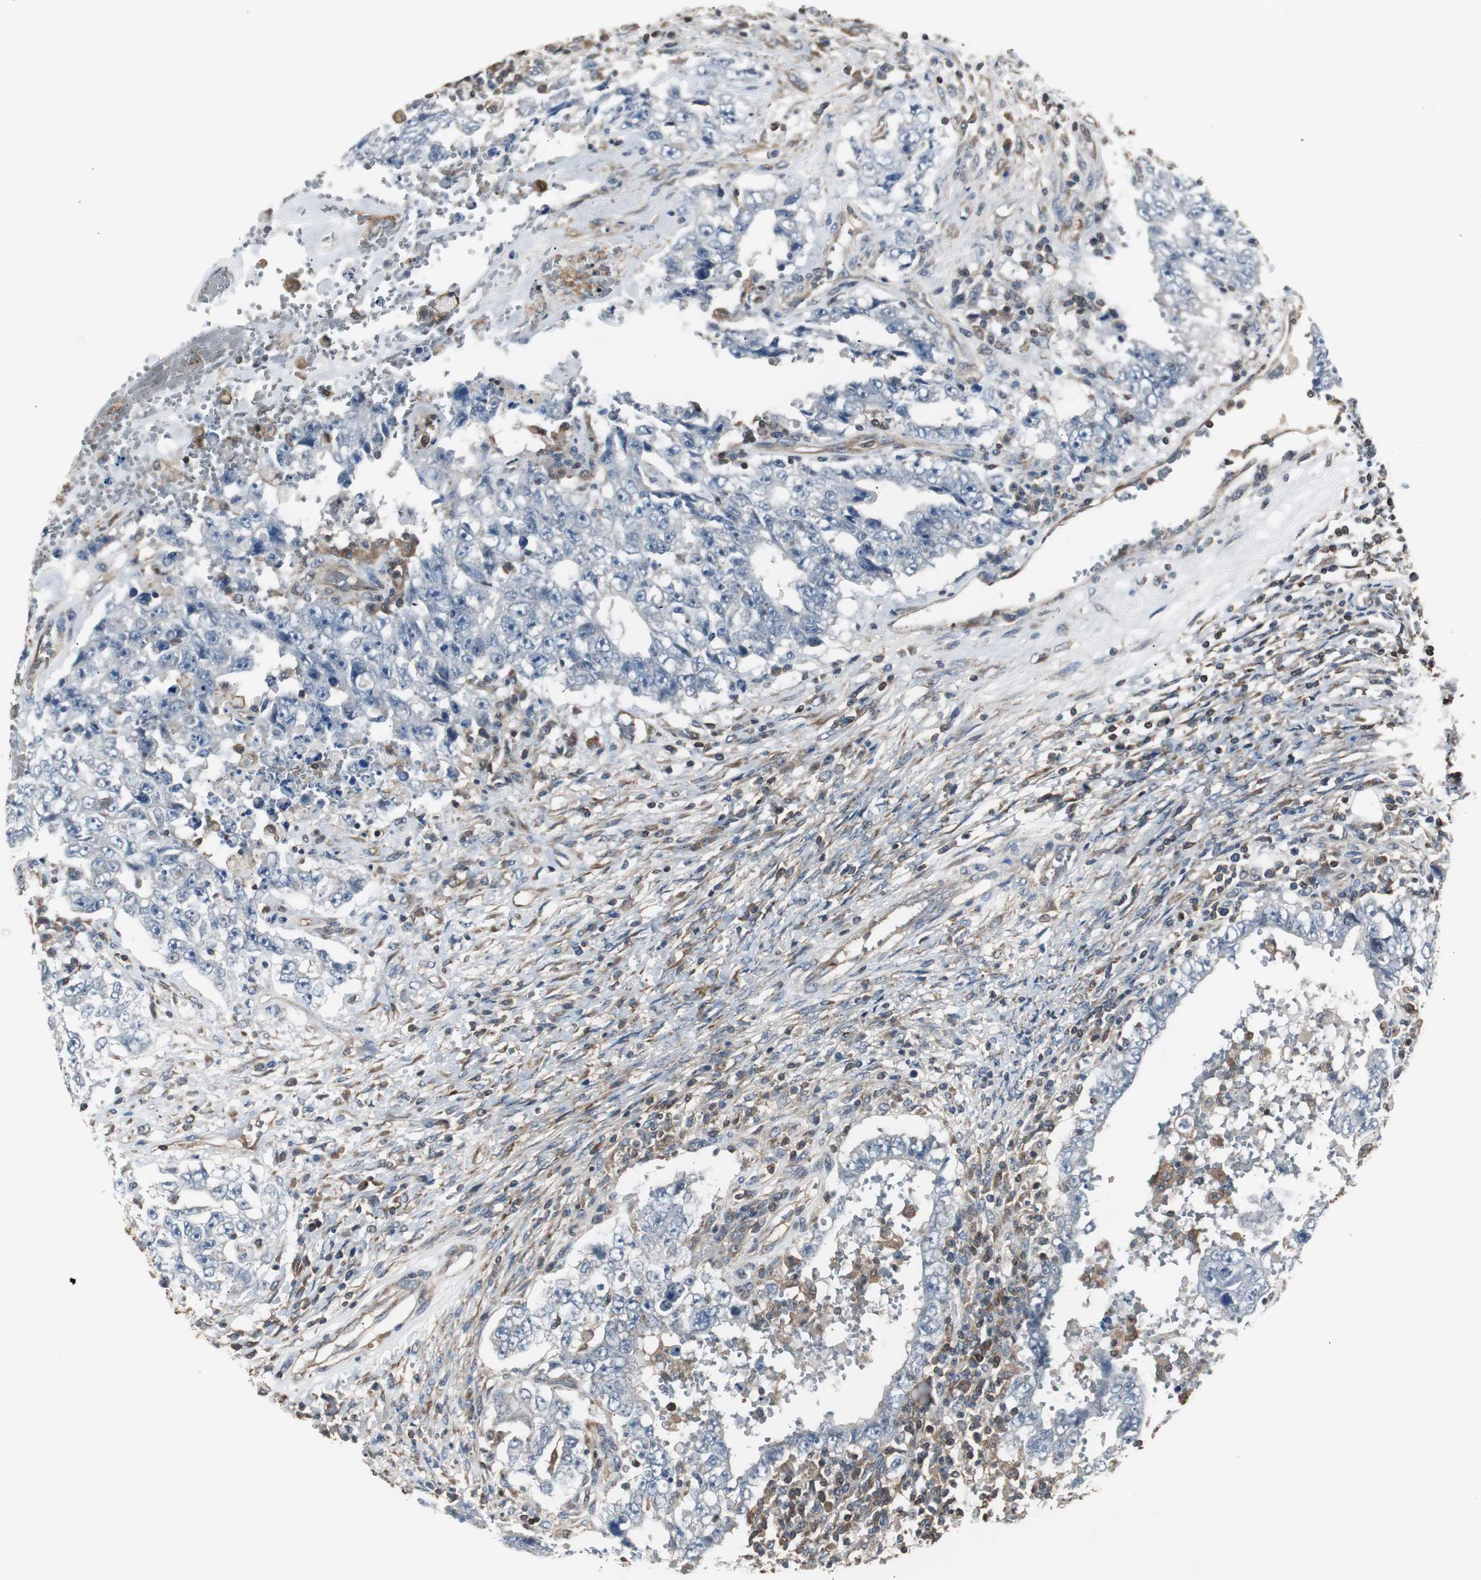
{"staining": {"intensity": "negative", "quantity": "none", "location": "none"}, "tissue": "testis cancer", "cell_type": "Tumor cells", "image_type": "cancer", "snomed": [{"axis": "morphology", "description": "Carcinoma, Embryonal, NOS"}, {"axis": "topography", "description": "Testis"}], "caption": "High magnification brightfield microscopy of testis cancer stained with DAB (brown) and counterstained with hematoxylin (blue): tumor cells show no significant staining.", "gene": "CAPNS1", "patient": {"sex": "male", "age": 26}}